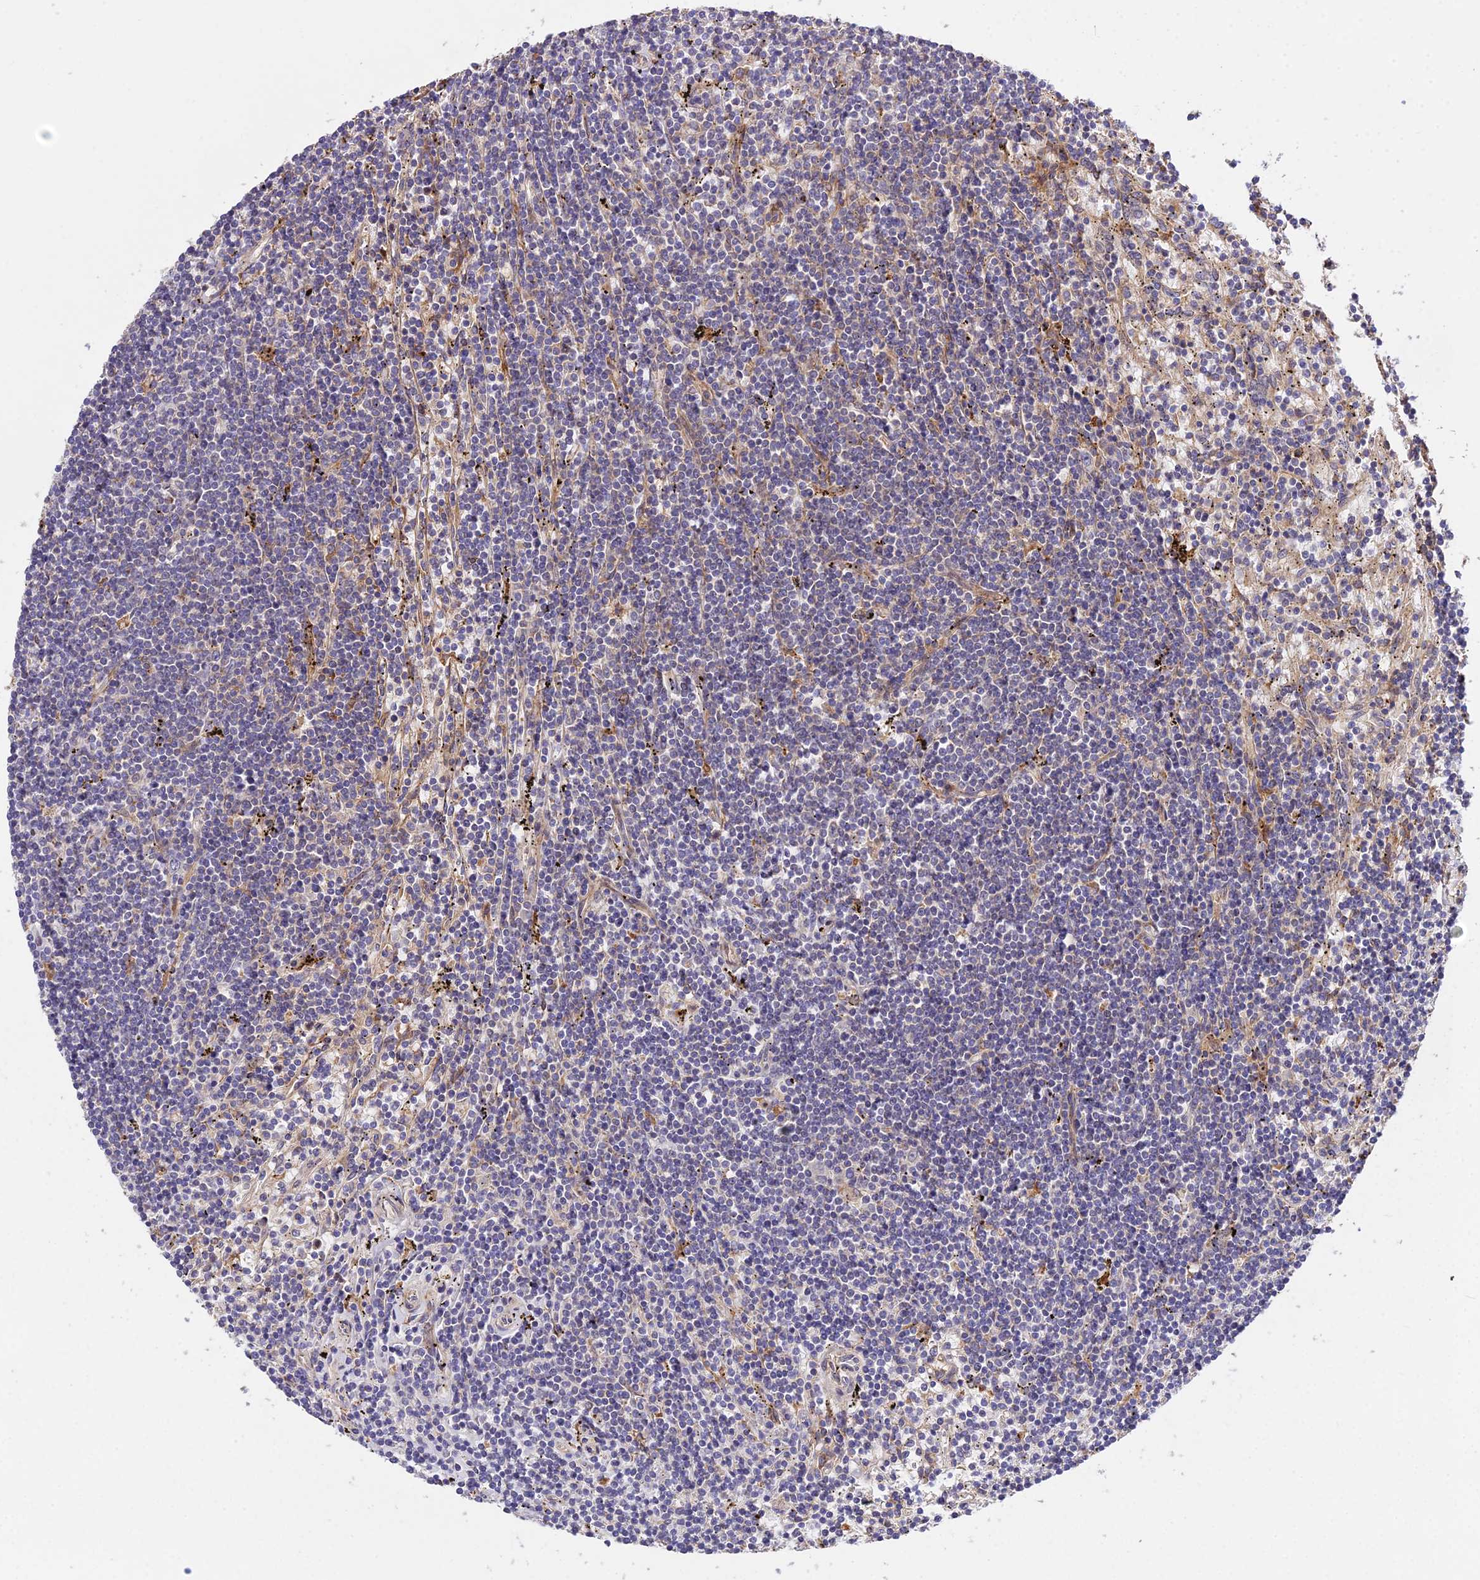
{"staining": {"intensity": "negative", "quantity": "none", "location": "none"}, "tissue": "lymphoma", "cell_type": "Tumor cells", "image_type": "cancer", "snomed": [{"axis": "morphology", "description": "Malignant lymphoma, non-Hodgkin's type, Low grade"}, {"axis": "topography", "description": "Spleen"}], "caption": "Immunohistochemistry (IHC) of human low-grade malignant lymphoma, non-Hodgkin's type reveals no positivity in tumor cells.", "gene": "ROCK1", "patient": {"sex": "male", "age": 76}}